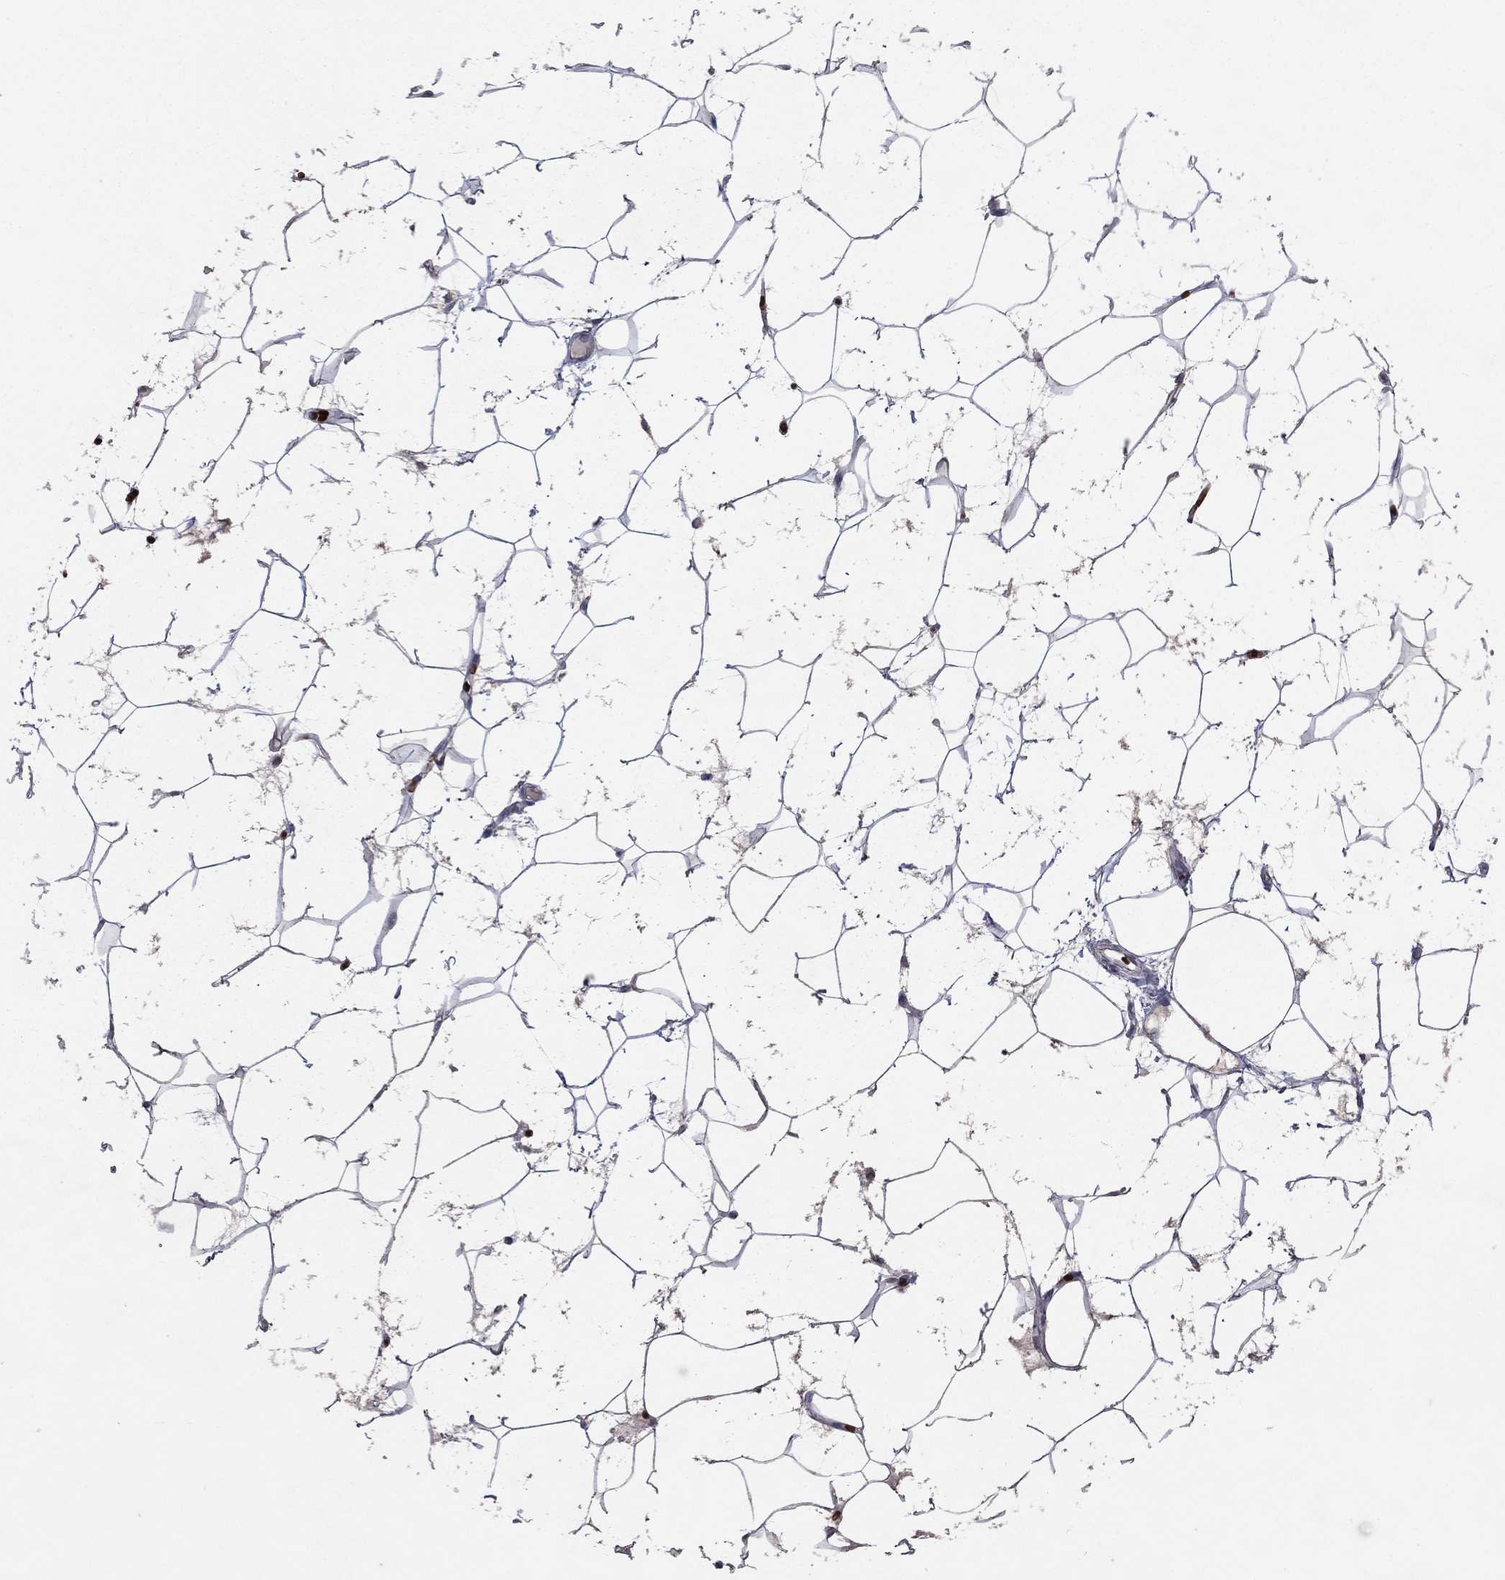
{"staining": {"intensity": "negative", "quantity": "none", "location": "none"}, "tissue": "adipose tissue", "cell_type": "Adipocytes", "image_type": "normal", "snomed": [{"axis": "morphology", "description": "Normal tissue, NOS"}, {"axis": "topography", "description": "Breast"}], "caption": "The micrograph shows no staining of adipocytes in benign adipose tissue. (DAB (3,3'-diaminobenzidine) immunohistochemistry (IHC), high magnification).", "gene": "DNAH7", "patient": {"sex": "female", "age": 49}}